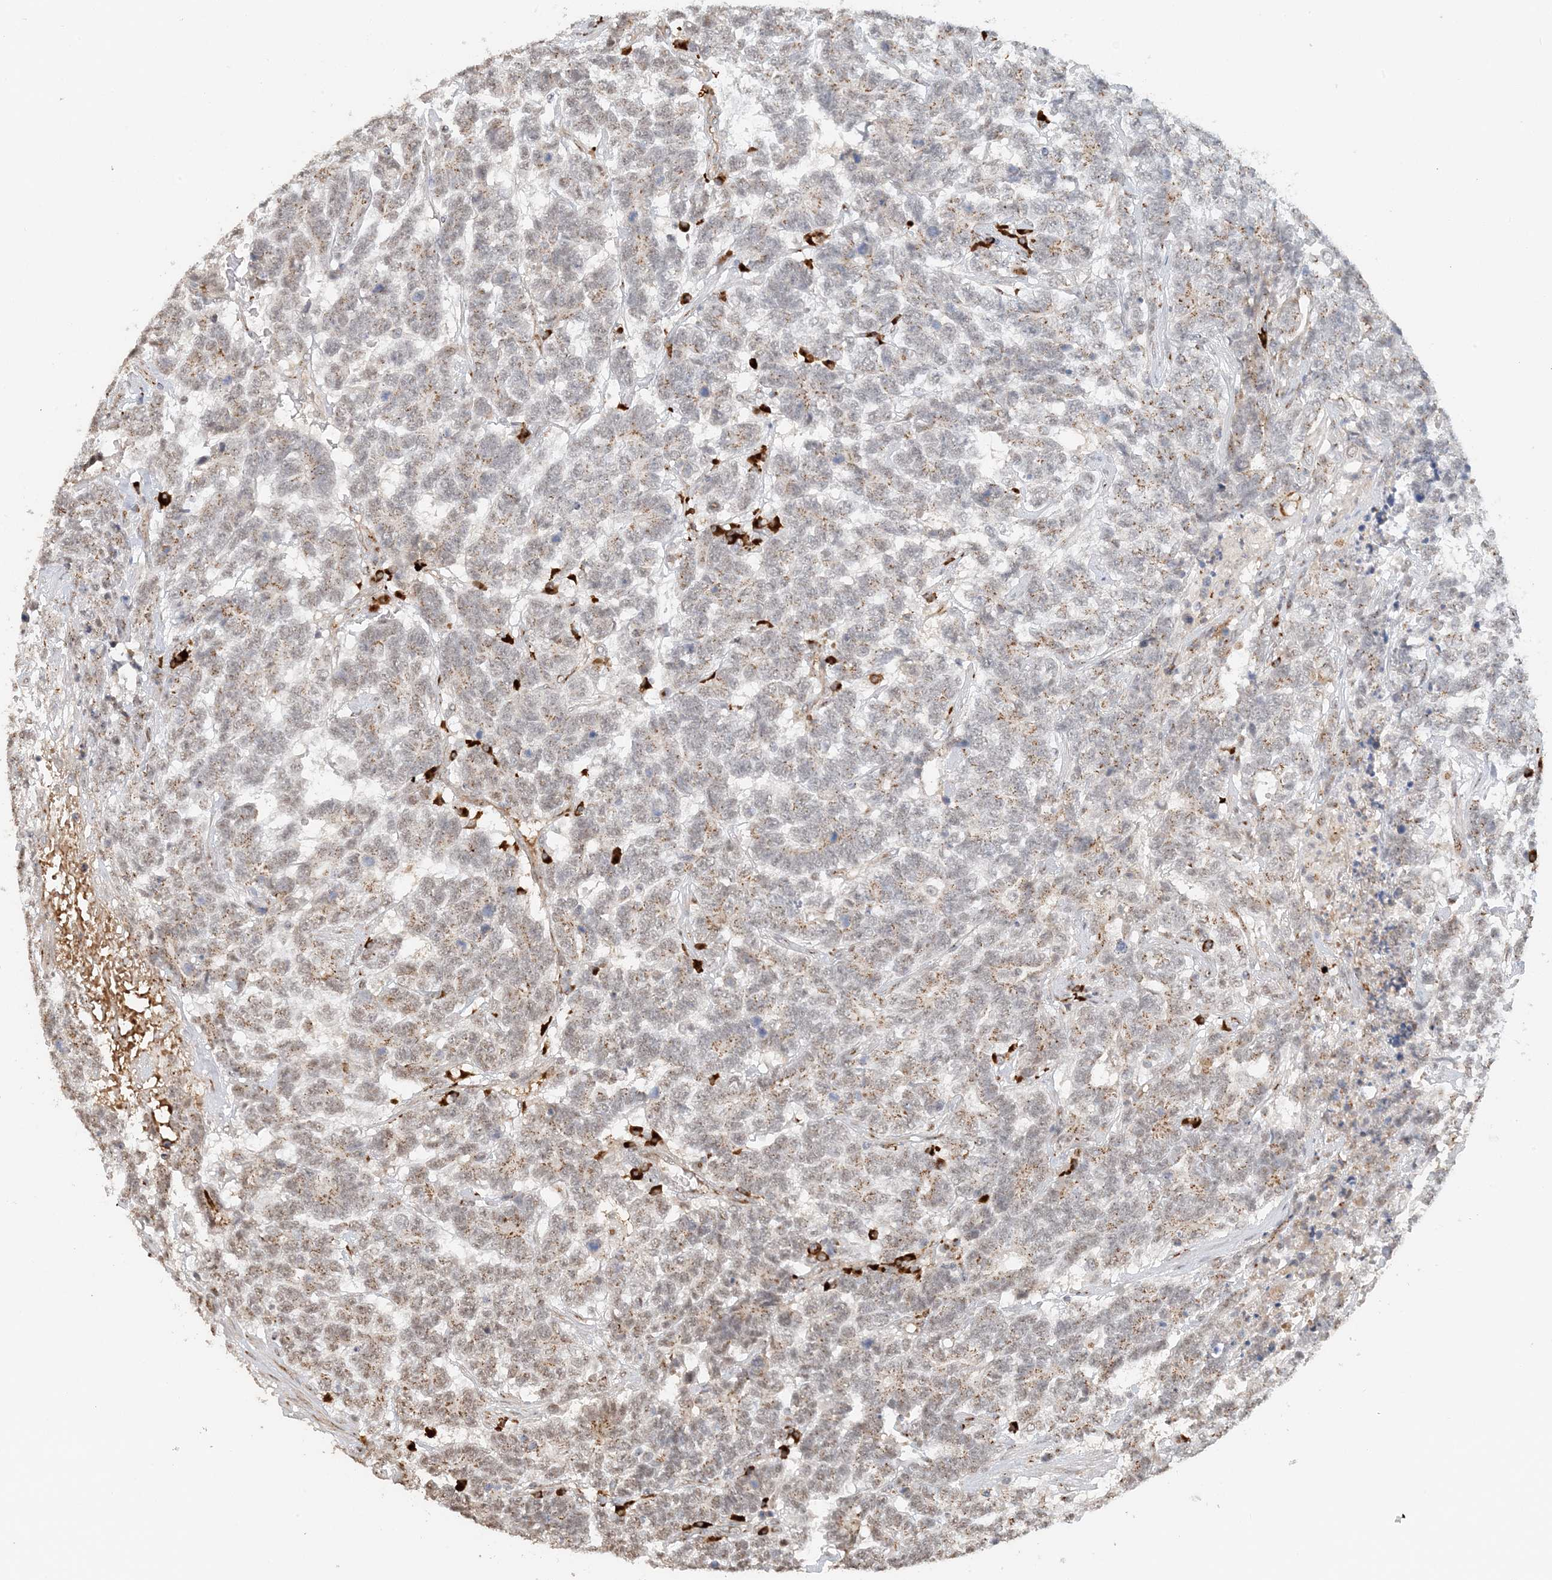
{"staining": {"intensity": "moderate", "quantity": "25%-75%", "location": "cytoplasmic/membranous"}, "tissue": "testis cancer", "cell_type": "Tumor cells", "image_type": "cancer", "snomed": [{"axis": "morphology", "description": "Carcinoma, Embryonal, NOS"}, {"axis": "topography", "description": "Testis"}], "caption": "A photomicrograph showing moderate cytoplasmic/membranous staining in approximately 25%-75% of tumor cells in testis cancer (embryonal carcinoma), as visualized by brown immunohistochemical staining.", "gene": "ZCCHC4", "patient": {"sex": "male", "age": 26}}